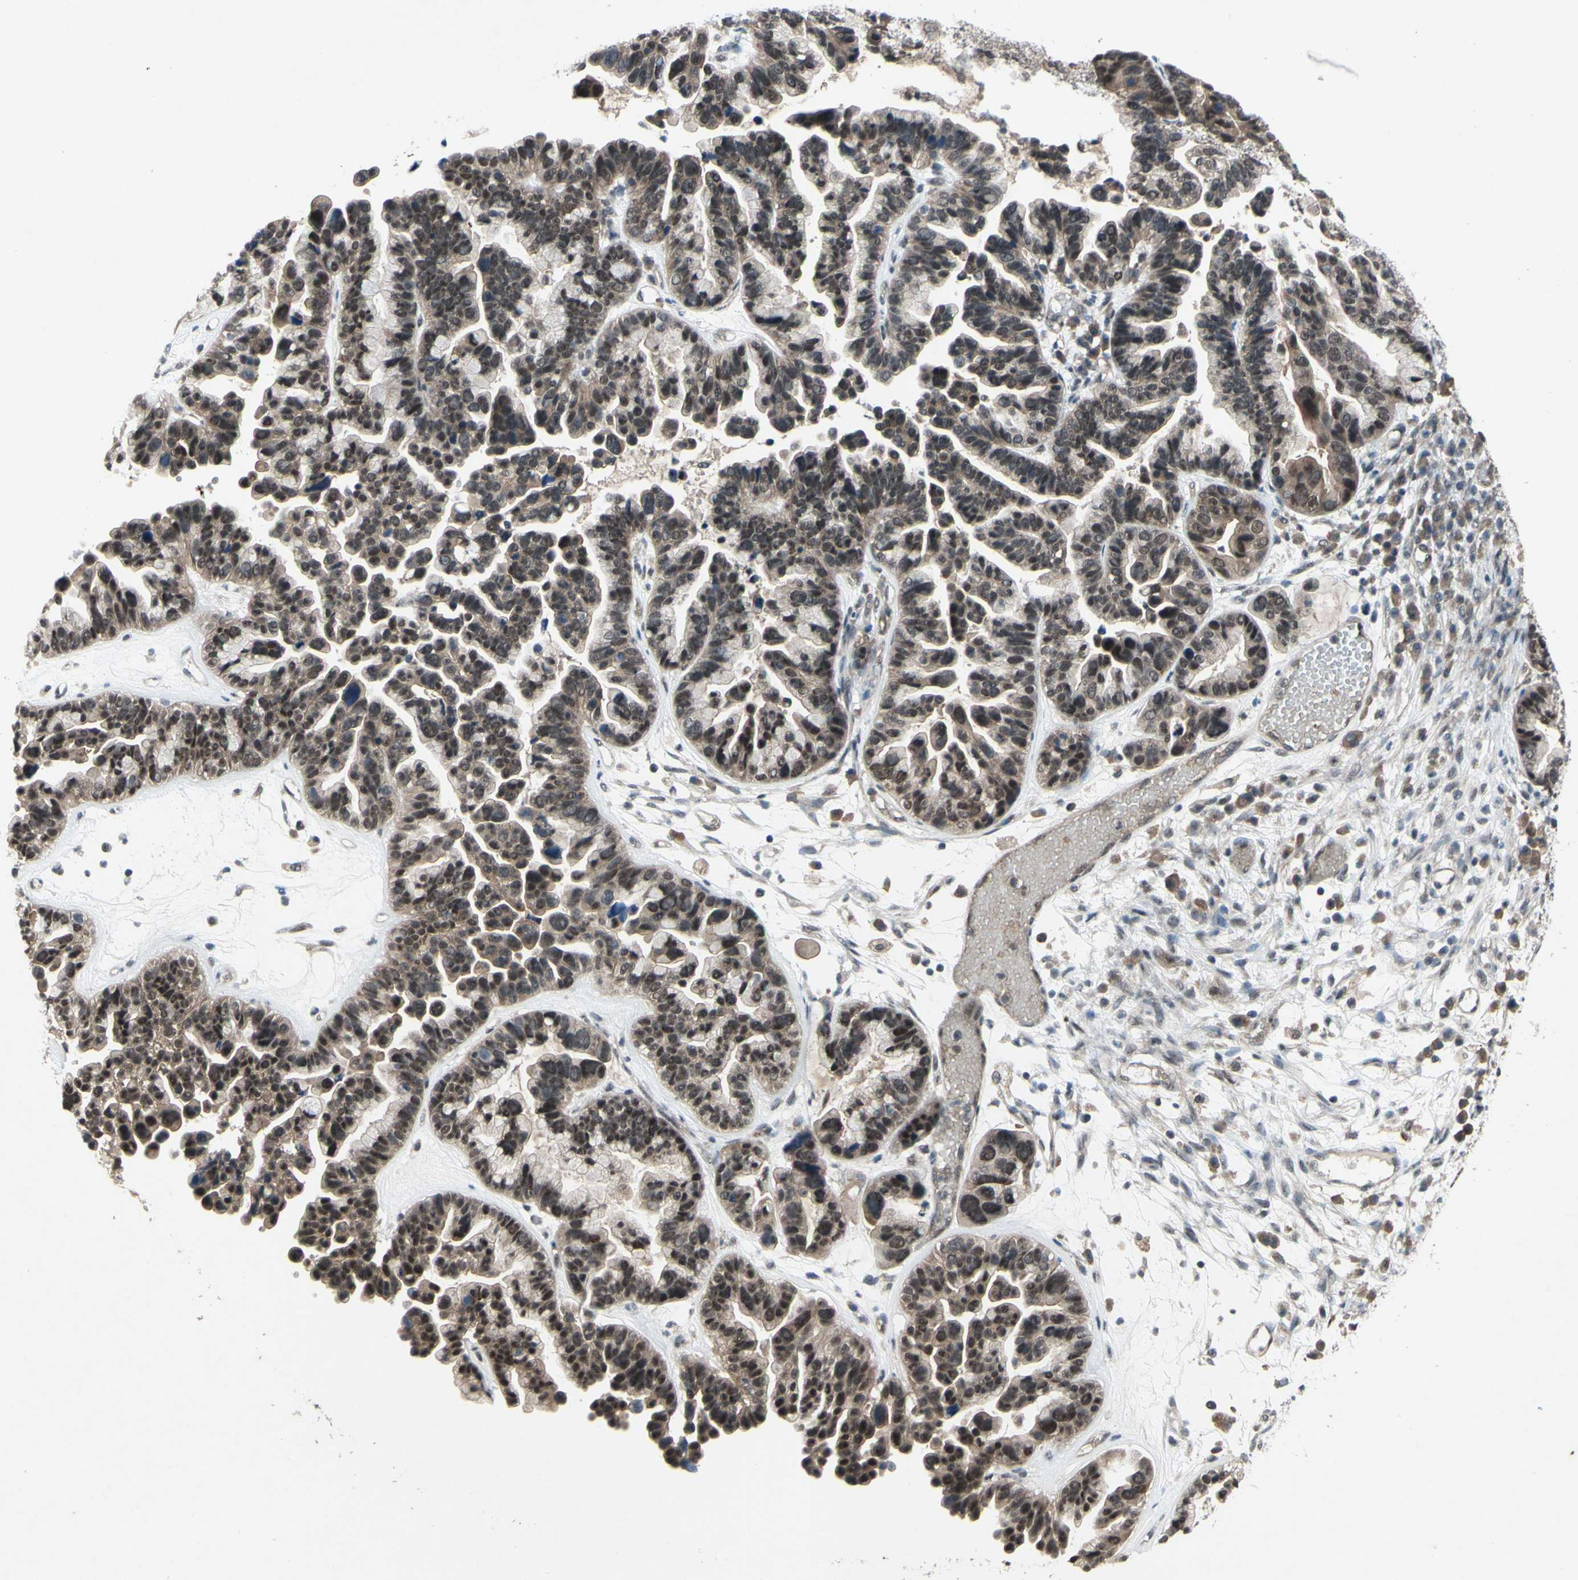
{"staining": {"intensity": "weak", "quantity": ">75%", "location": "cytoplasmic/membranous,nuclear"}, "tissue": "ovarian cancer", "cell_type": "Tumor cells", "image_type": "cancer", "snomed": [{"axis": "morphology", "description": "Cystadenocarcinoma, serous, NOS"}, {"axis": "topography", "description": "Ovary"}], "caption": "Human ovarian cancer stained with a brown dye shows weak cytoplasmic/membranous and nuclear positive expression in about >75% of tumor cells.", "gene": "TRDMT1", "patient": {"sex": "female", "age": 56}}